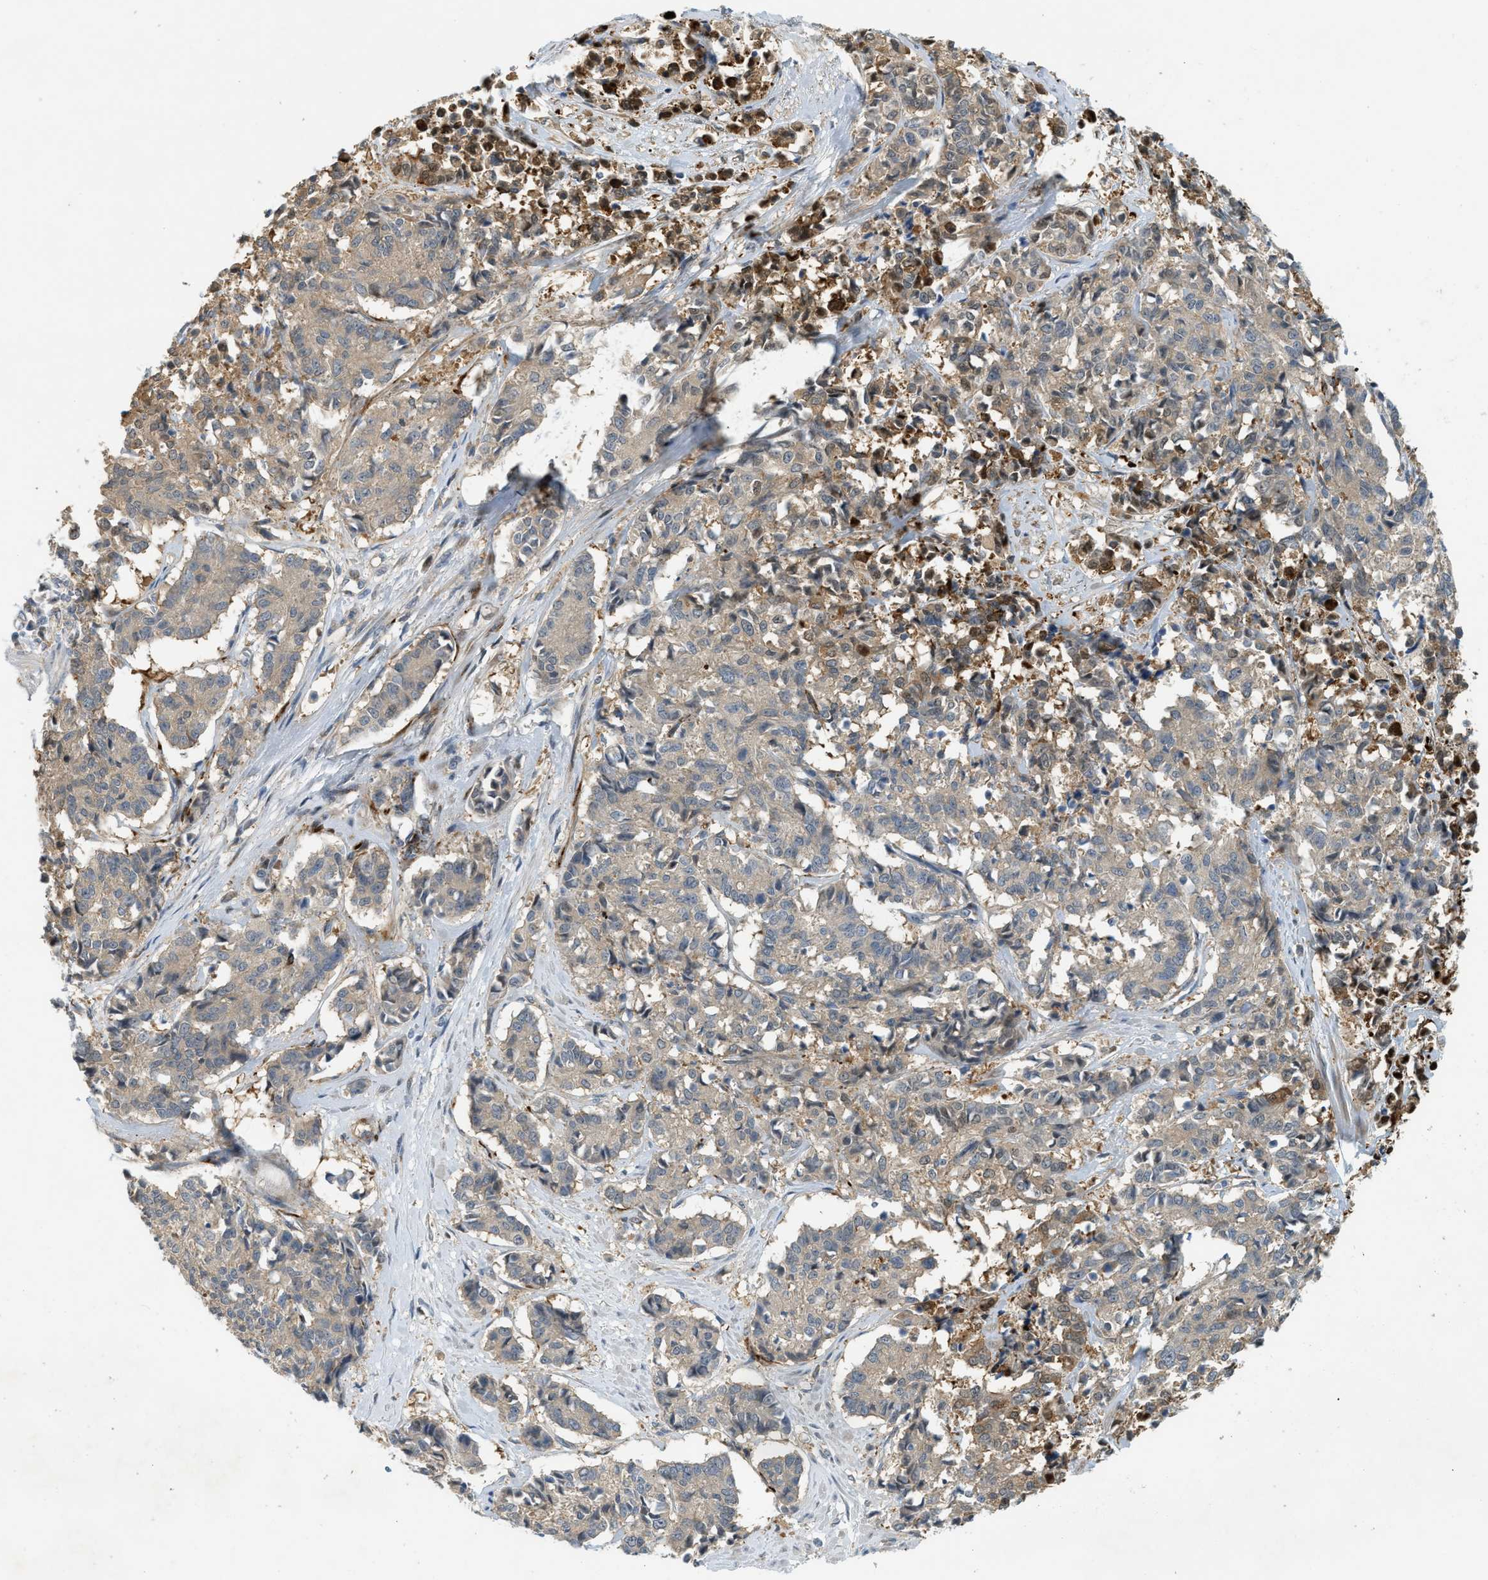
{"staining": {"intensity": "weak", "quantity": ">75%", "location": "cytoplasmic/membranous"}, "tissue": "cervical cancer", "cell_type": "Tumor cells", "image_type": "cancer", "snomed": [{"axis": "morphology", "description": "Squamous cell carcinoma, NOS"}, {"axis": "topography", "description": "Cervix"}], "caption": "Protein expression analysis of cervical squamous cell carcinoma shows weak cytoplasmic/membranous expression in about >75% of tumor cells. Nuclei are stained in blue.", "gene": "PDCL3", "patient": {"sex": "female", "age": 35}}